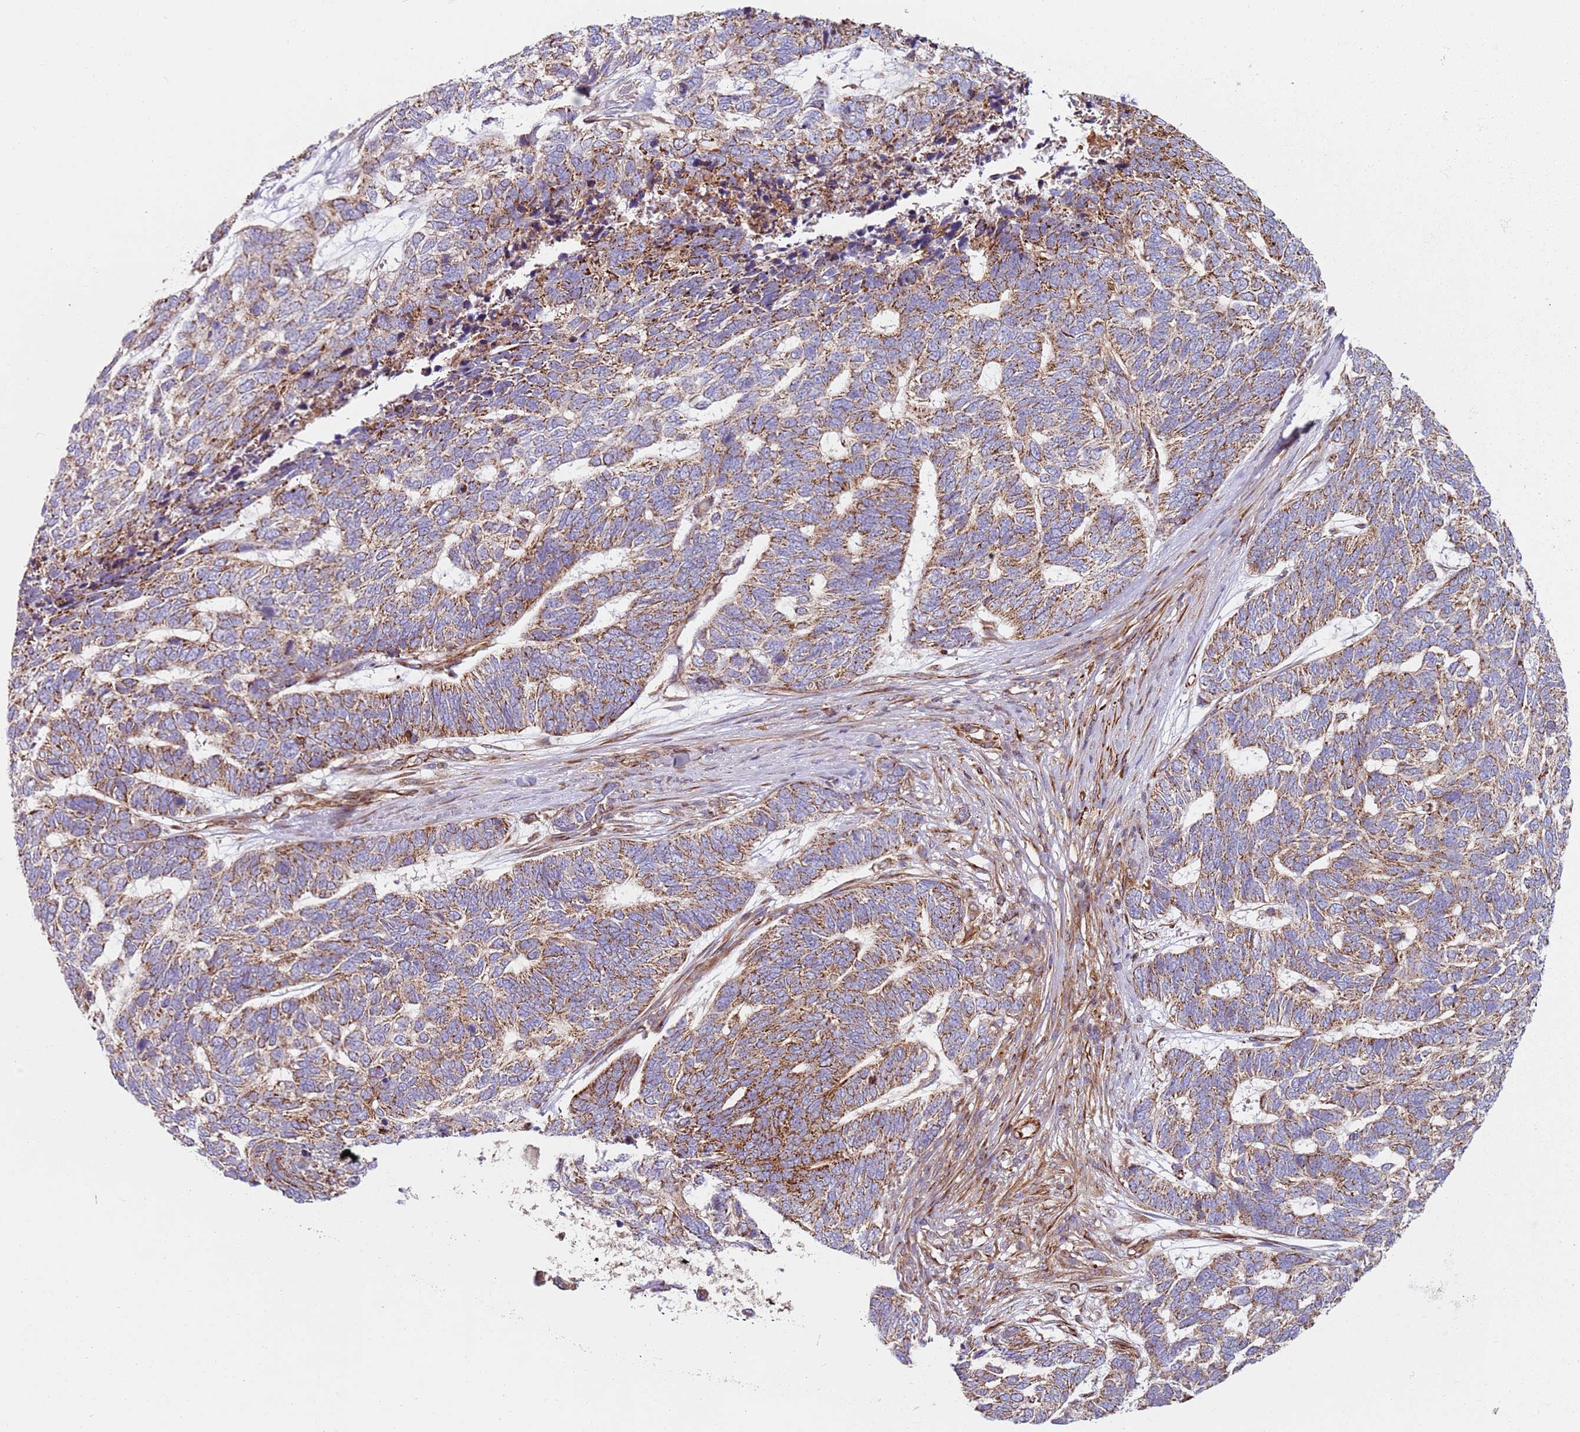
{"staining": {"intensity": "moderate", "quantity": ">75%", "location": "cytoplasmic/membranous"}, "tissue": "skin cancer", "cell_type": "Tumor cells", "image_type": "cancer", "snomed": [{"axis": "morphology", "description": "Basal cell carcinoma"}, {"axis": "topography", "description": "Skin"}], "caption": "Basal cell carcinoma (skin) was stained to show a protein in brown. There is medium levels of moderate cytoplasmic/membranous expression in approximately >75% of tumor cells.", "gene": "SNAPIN", "patient": {"sex": "female", "age": 65}}